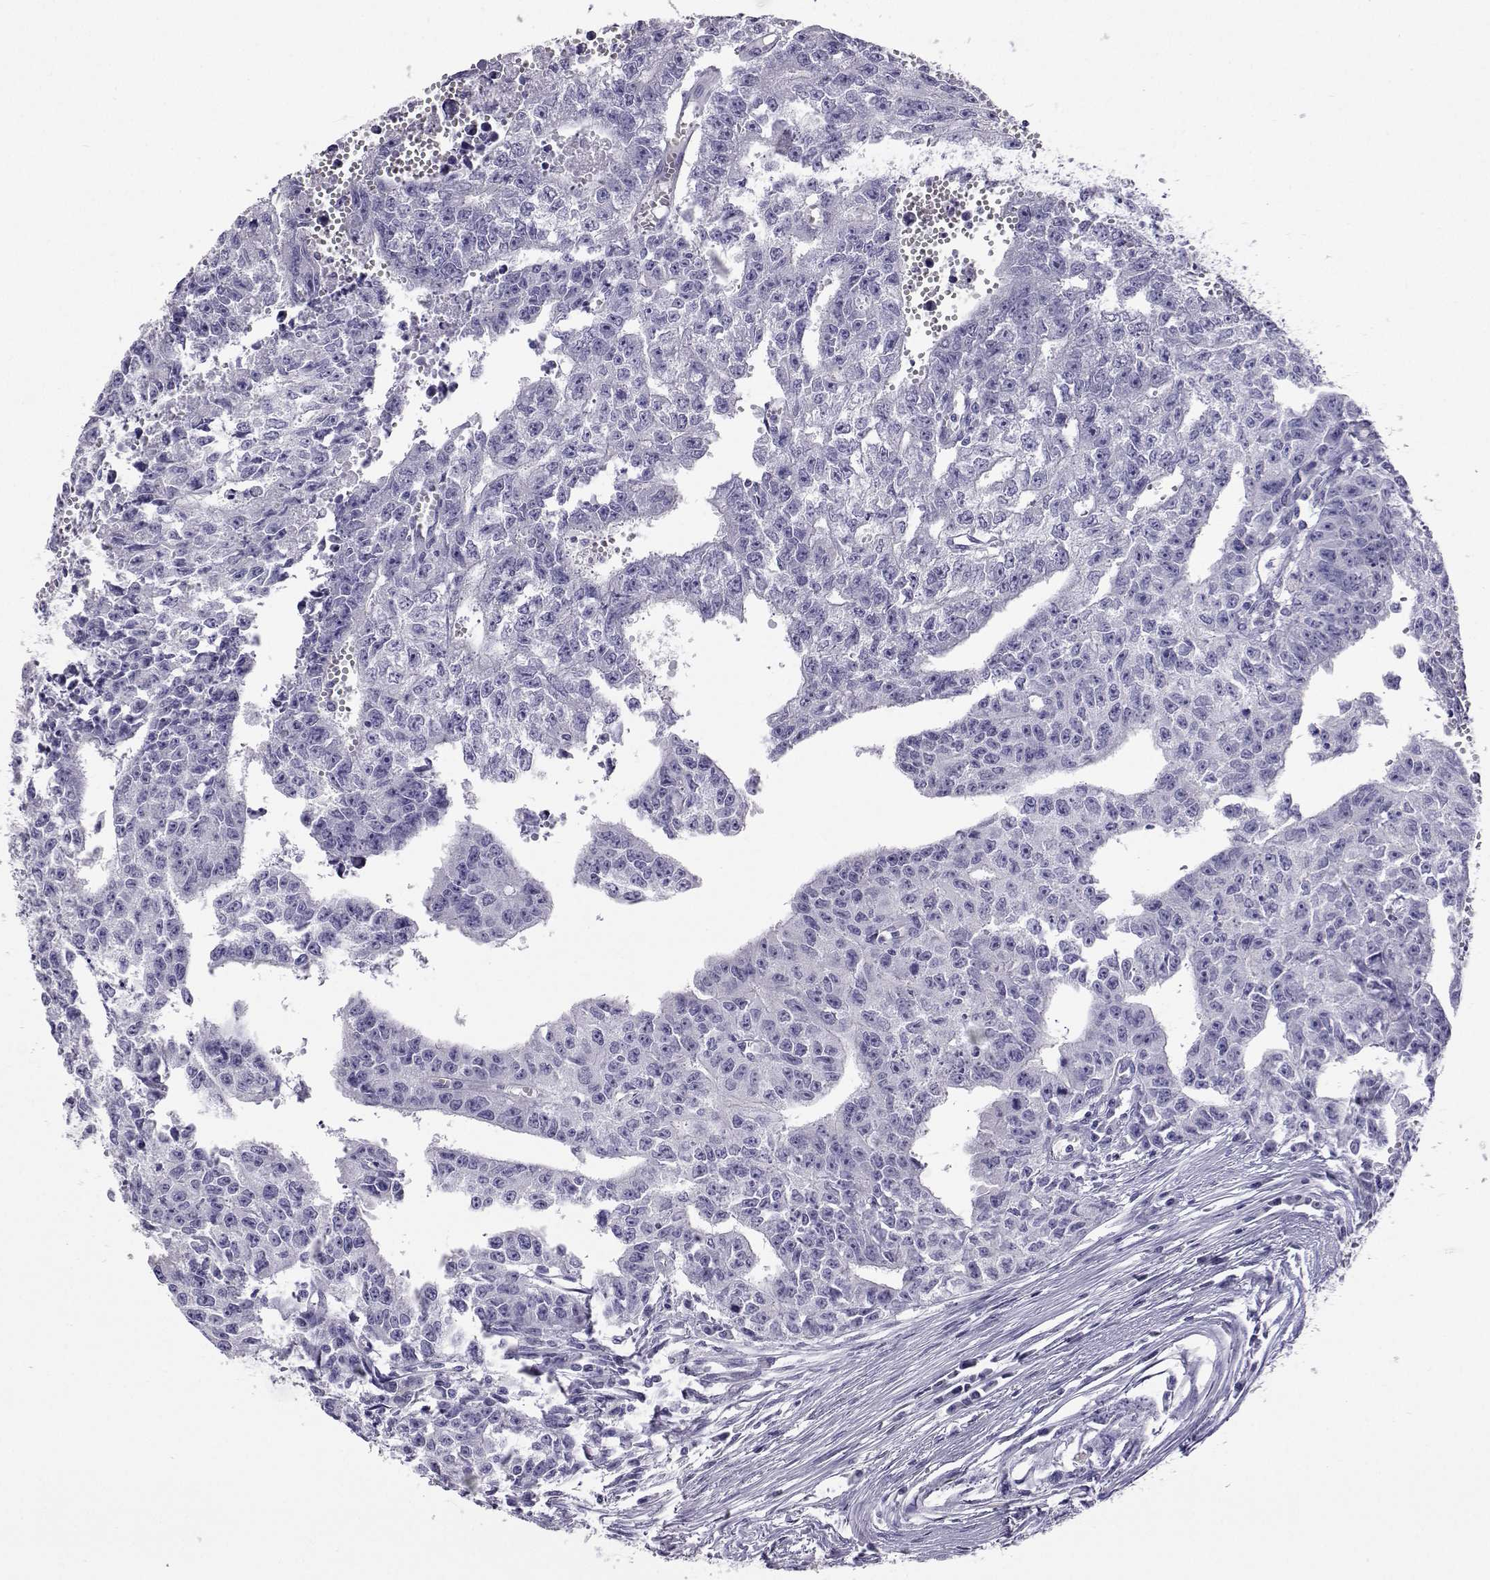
{"staining": {"intensity": "negative", "quantity": "none", "location": "none"}, "tissue": "testis cancer", "cell_type": "Tumor cells", "image_type": "cancer", "snomed": [{"axis": "morphology", "description": "Carcinoma, Embryonal, NOS"}, {"axis": "morphology", "description": "Teratoma, malignant, NOS"}, {"axis": "topography", "description": "Testis"}], "caption": "There is no significant expression in tumor cells of testis teratoma (malignant).", "gene": "PLIN4", "patient": {"sex": "male", "age": 24}}